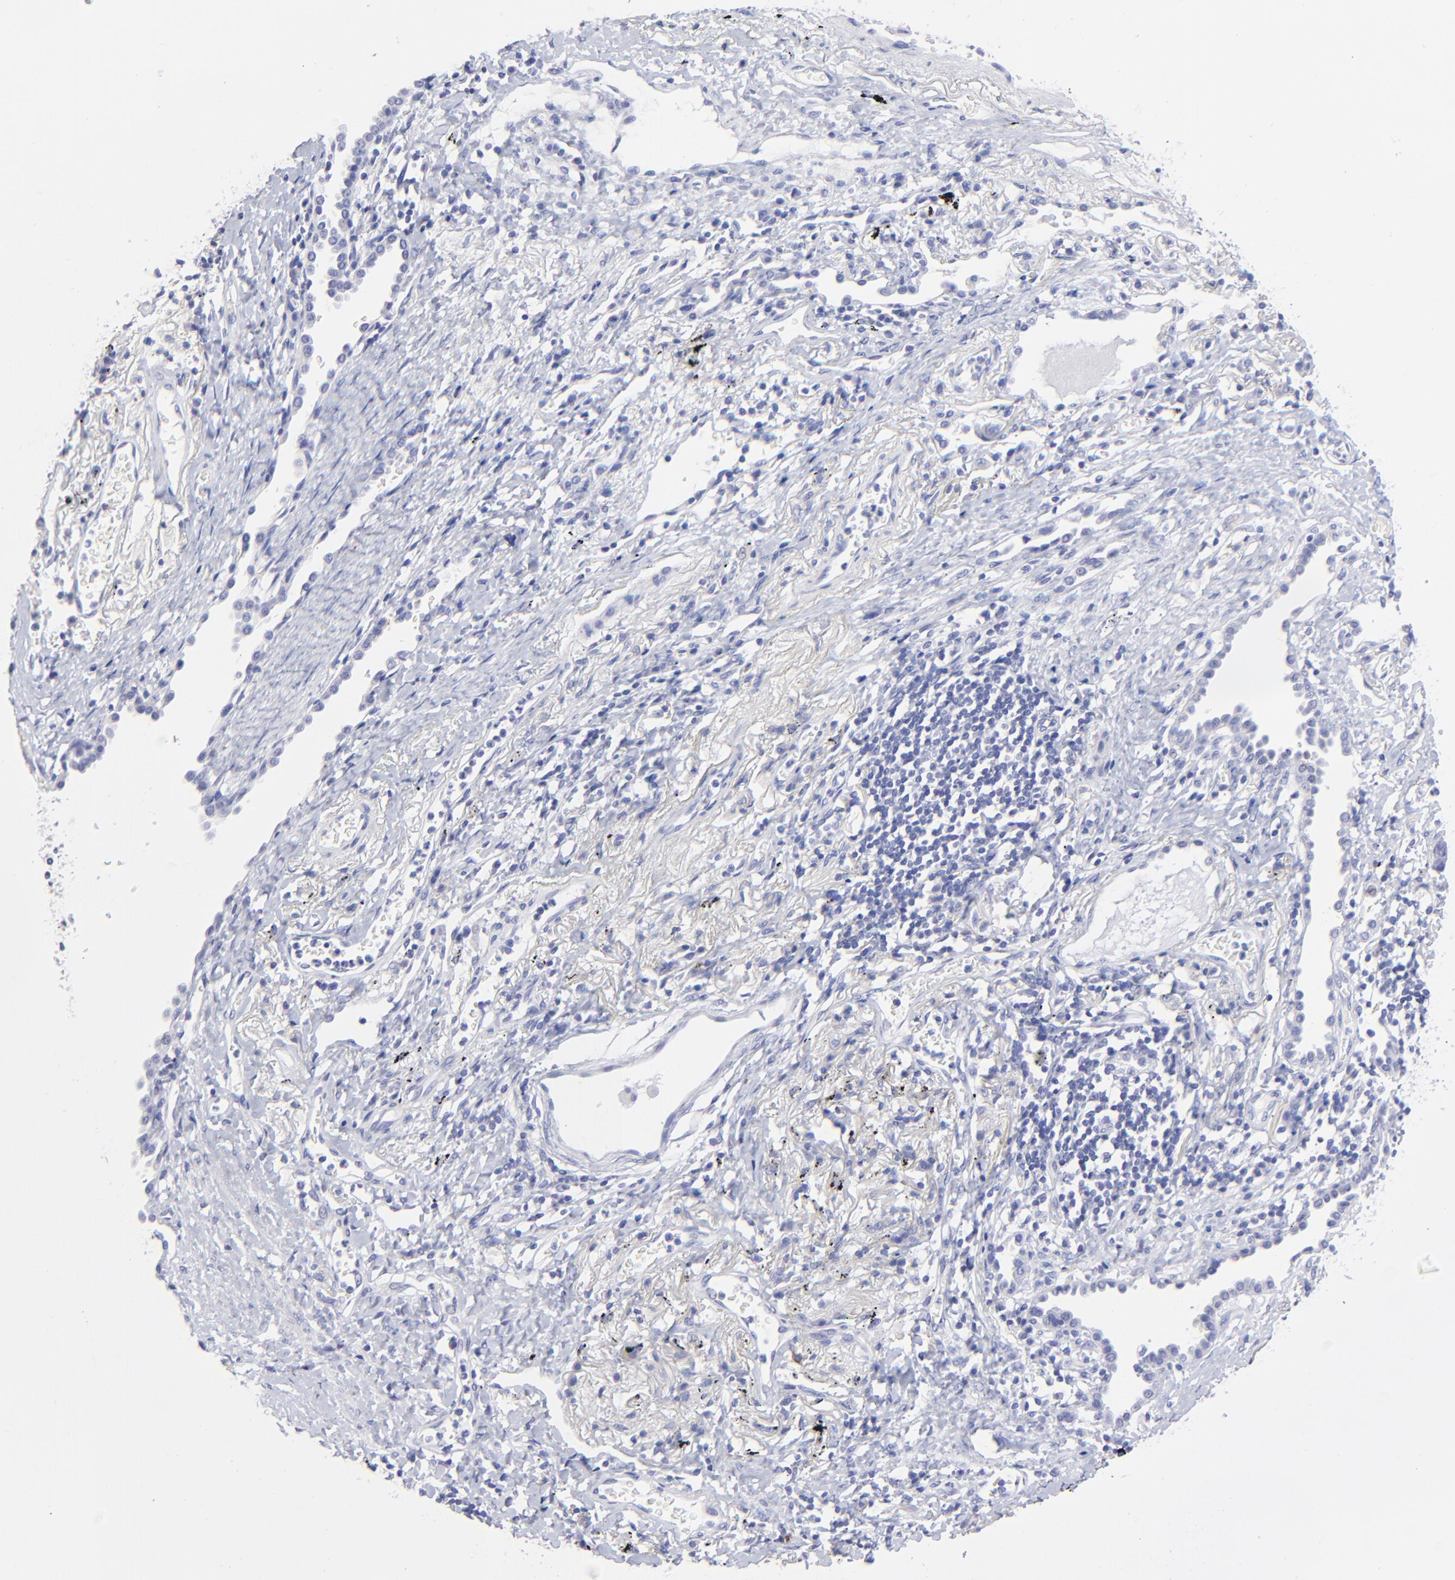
{"staining": {"intensity": "negative", "quantity": "none", "location": "none"}, "tissue": "lung cancer", "cell_type": "Tumor cells", "image_type": "cancer", "snomed": [{"axis": "morphology", "description": "Adenocarcinoma, NOS"}, {"axis": "topography", "description": "Lung"}], "caption": "Micrograph shows no significant protein expression in tumor cells of lung cancer. (IHC, brightfield microscopy, high magnification).", "gene": "HORMAD2", "patient": {"sex": "female", "age": 64}}